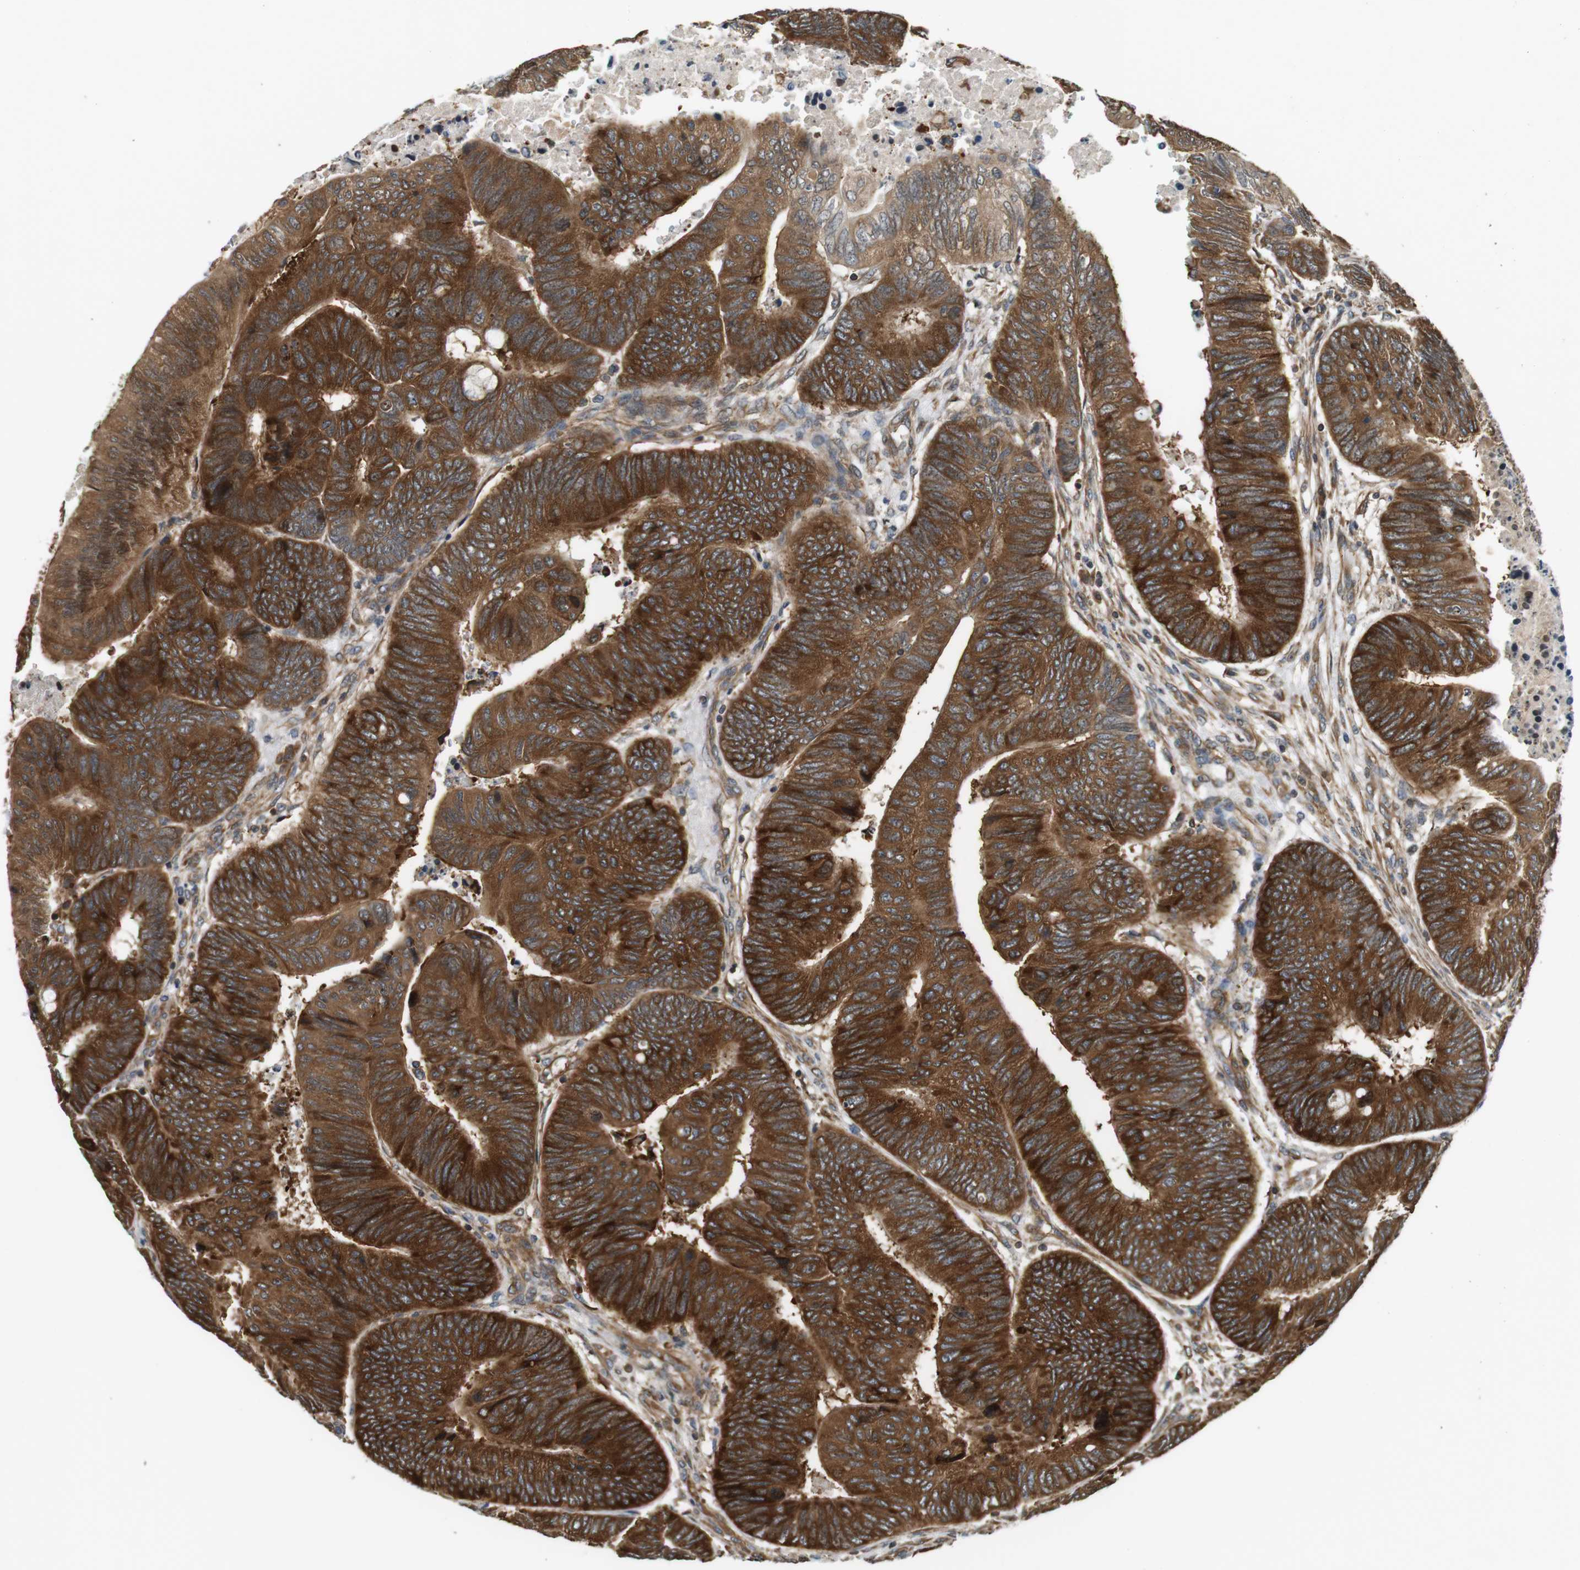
{"staining": {"intensity": "strong", "quantity": ">75%", "location": "cytoplasmic/membranous"}, "tissue": "colorectal cancer", "cell_type": "Tumor cells", "image_type": "cancer", "snomed": [{"axis": "morphology", "description": "Normal tissue, NOS"}, {"axis": "morphology", "description": "Adenocarcinoma, NOS"}, {"axis": "topography", "description": "Rectum"}, {"axis": "topography", "description": "Peripheral nerve tissue"}], "caption": "The histopathology image shows a brown stain indicating the presence of a protein in the cytoplasmic/membranous of tumor cells in colorectal adenocarcinoma. (DAB (3,3'-diaminobenzidine) IHC with brightfield microscopy, high magnification).", "gene": "PA2G4", "patient": {"sex": "male", "age": 92}}